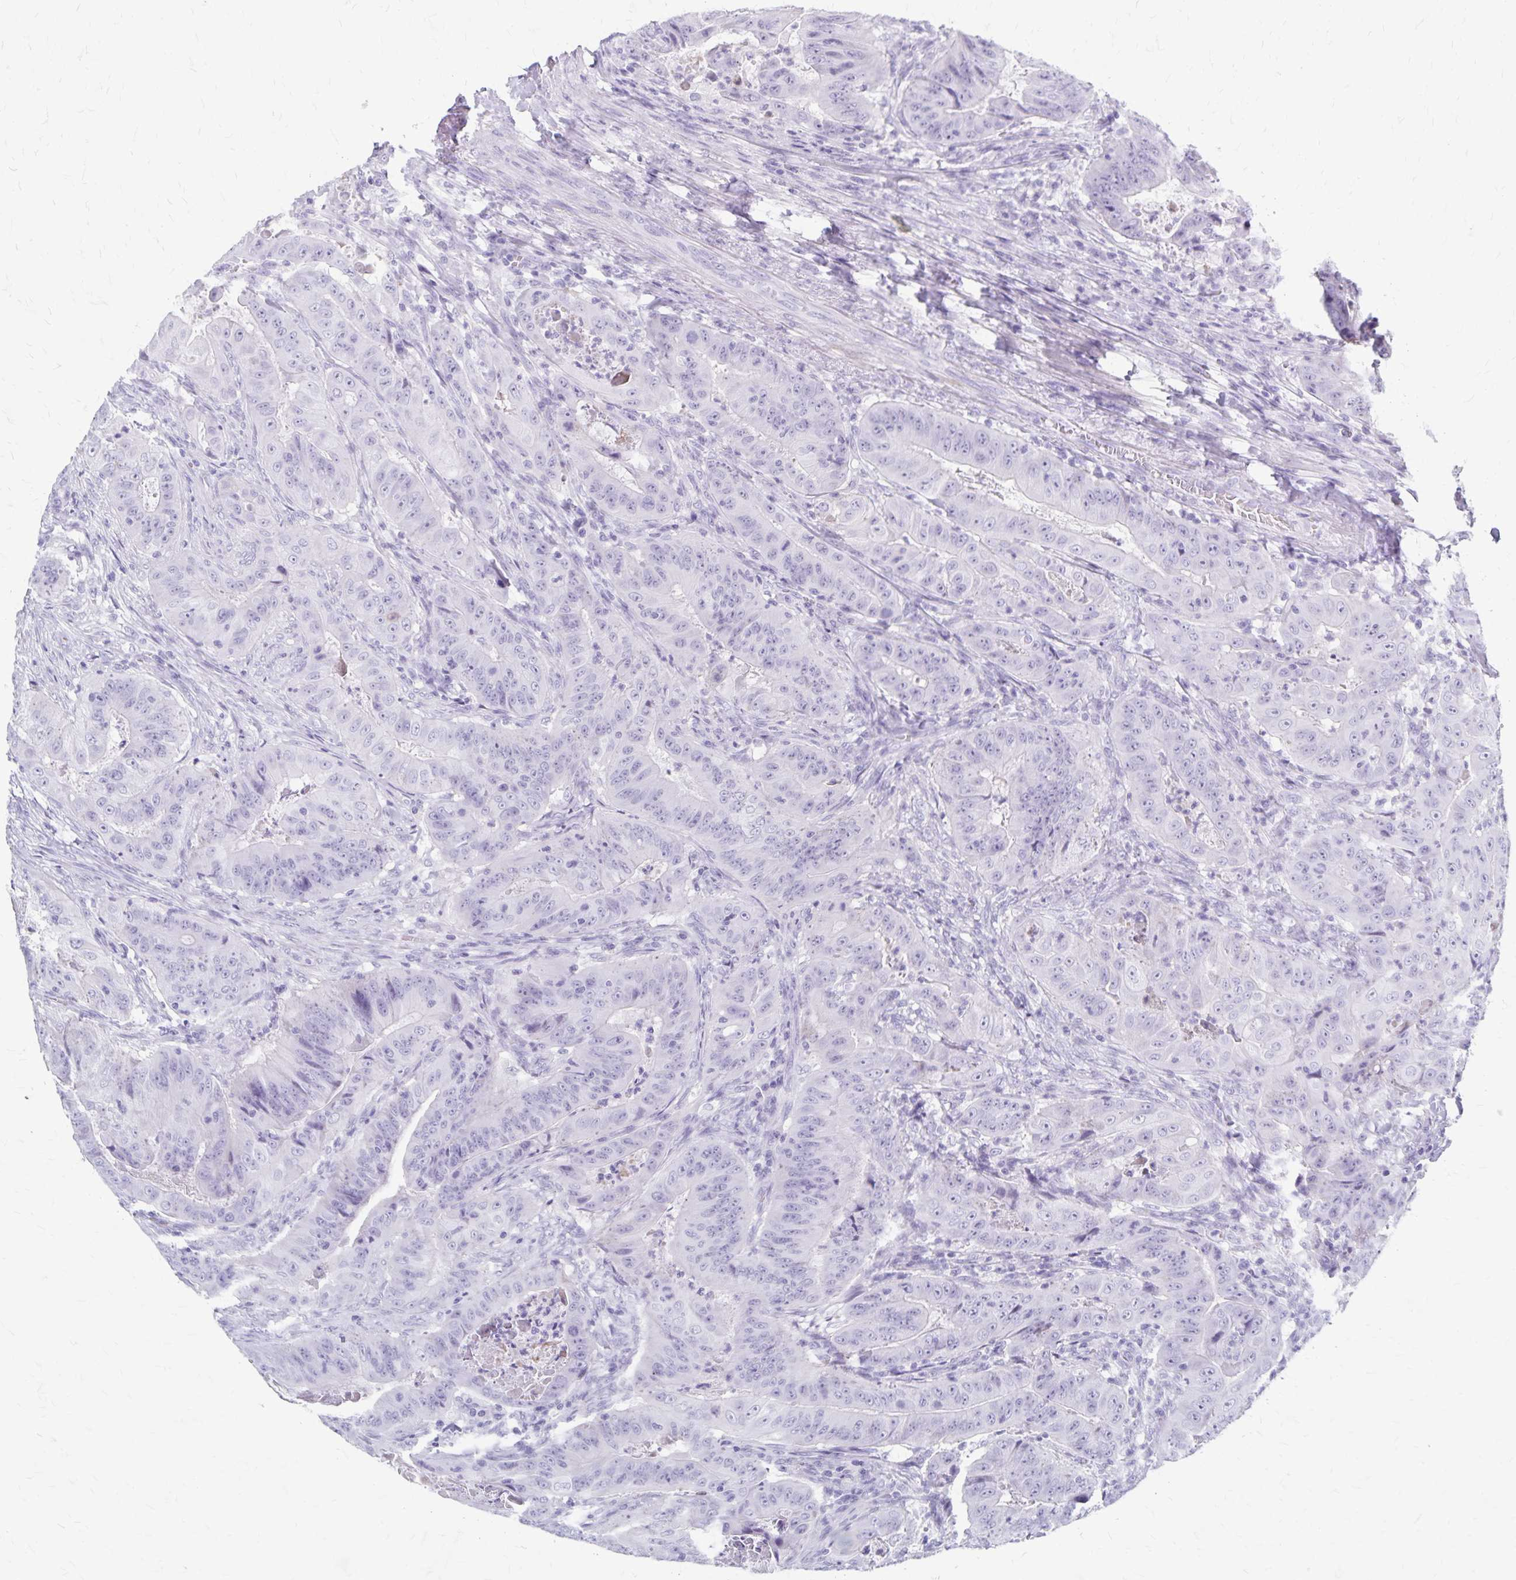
{"staining": {"intensity": "negative", "quantity": "none", "location": "none"}, "tissue": "colorectal cancer", "cell_type": "Tumor cells", "image_type": "cancer", "snomed": [{"axis": "morphology", "description": "Adenocarcinoma, NOS"}, {"axis": "topography", "description": "Colon"}], "caption": "Colorectal adenocarcinoma stained for a protein using immunohistochemistry reveals no expression tumor cells.", "gene": "GPBAR1", "patient": {"sex": "male", "age": 33}}